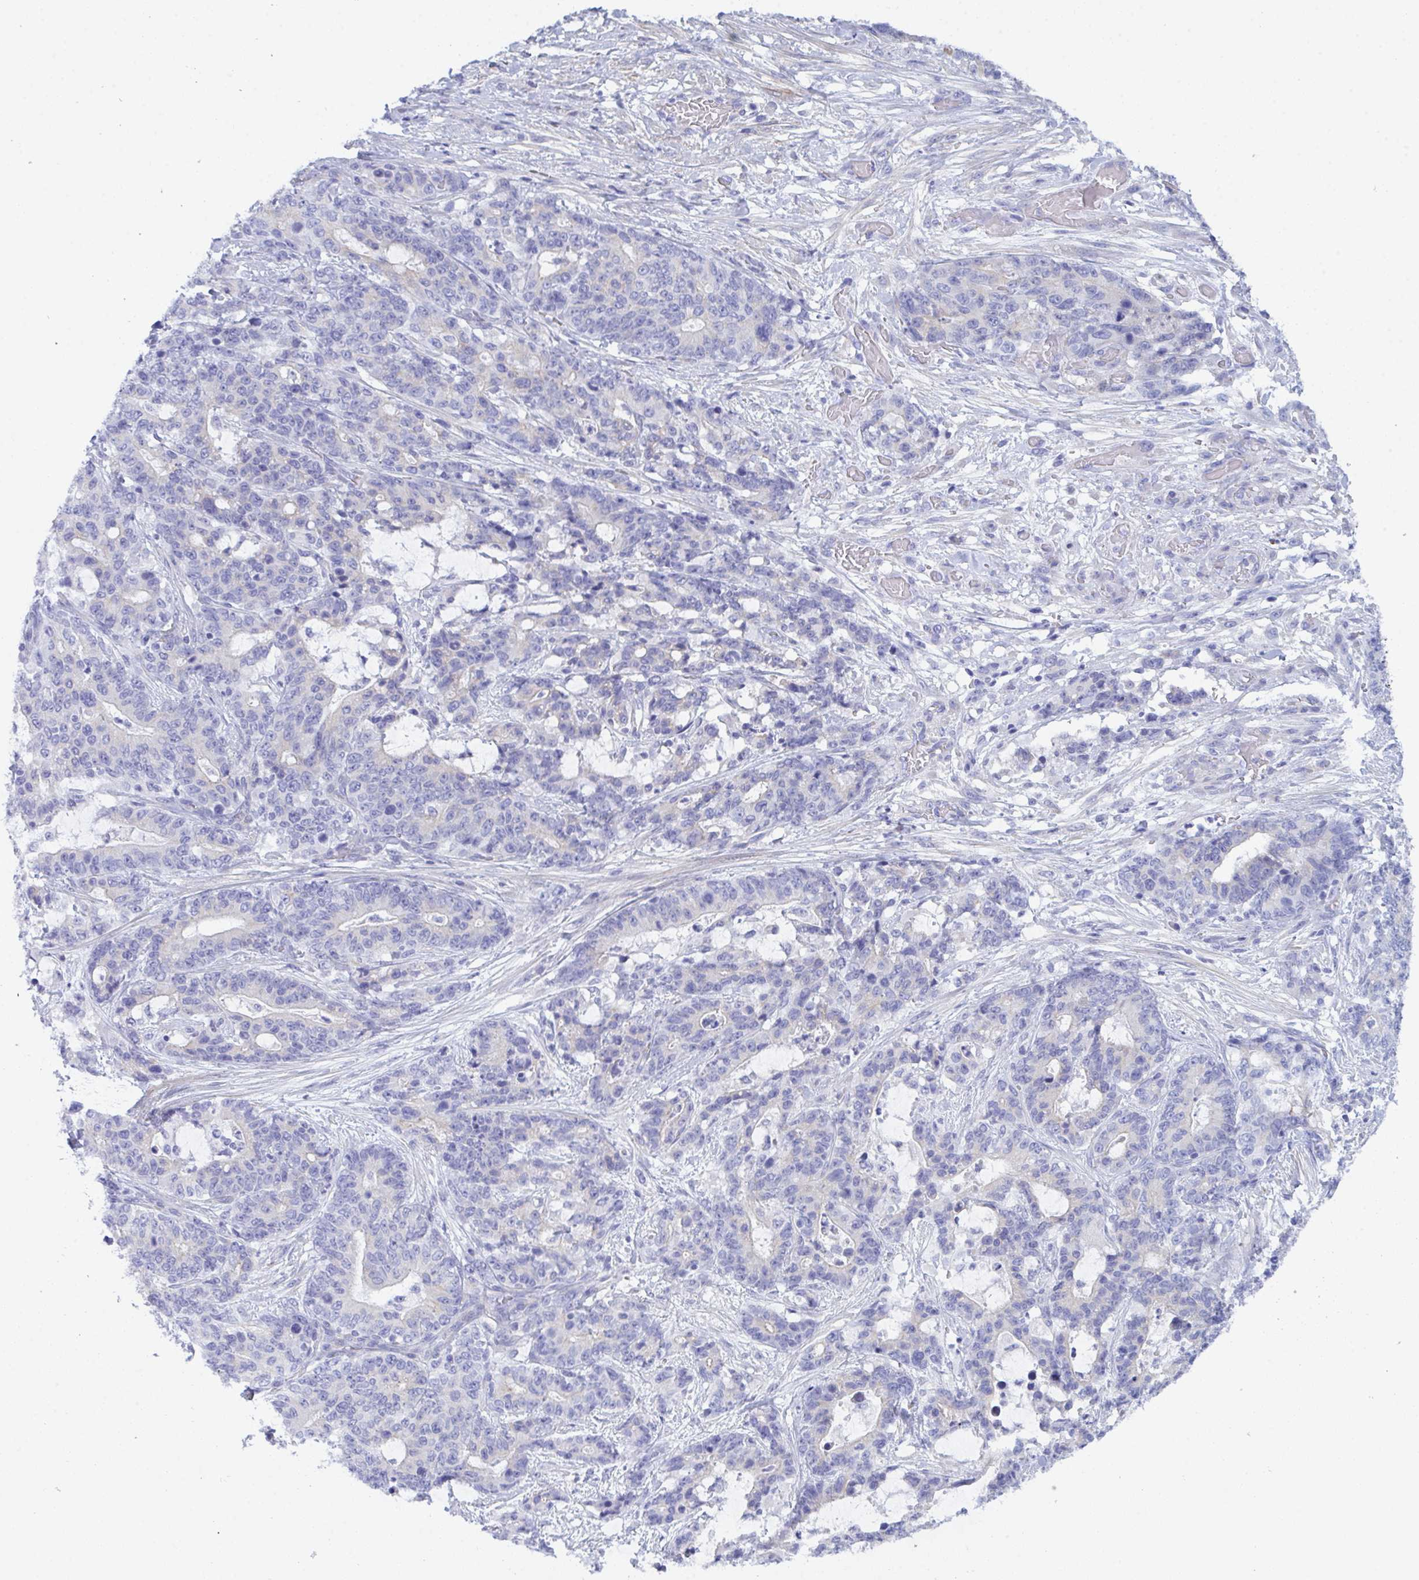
{"staining": {"intensity": "negative", "quantity": "none", "location": "none"}, "tissue": "stomach cancer", "cell_type": "Tumor cells", "image_type": "cancer", "snomed": [{"axis": "morphology", "description": "Normal tissue, NOS"}, {"axis": "morphology", "description": "Adenocarcinoma, NOS"}, {"axis": "topography", "description": "Stomach"}], "caption": "DAB (3,3'-diaminobenzidine) immunohistochemical staining of stomach adenocarcinoma demonstrates no significant expression in tumor cells.", "gene": "CEP170B", "patient": {"sex": "female", "age": 64}}